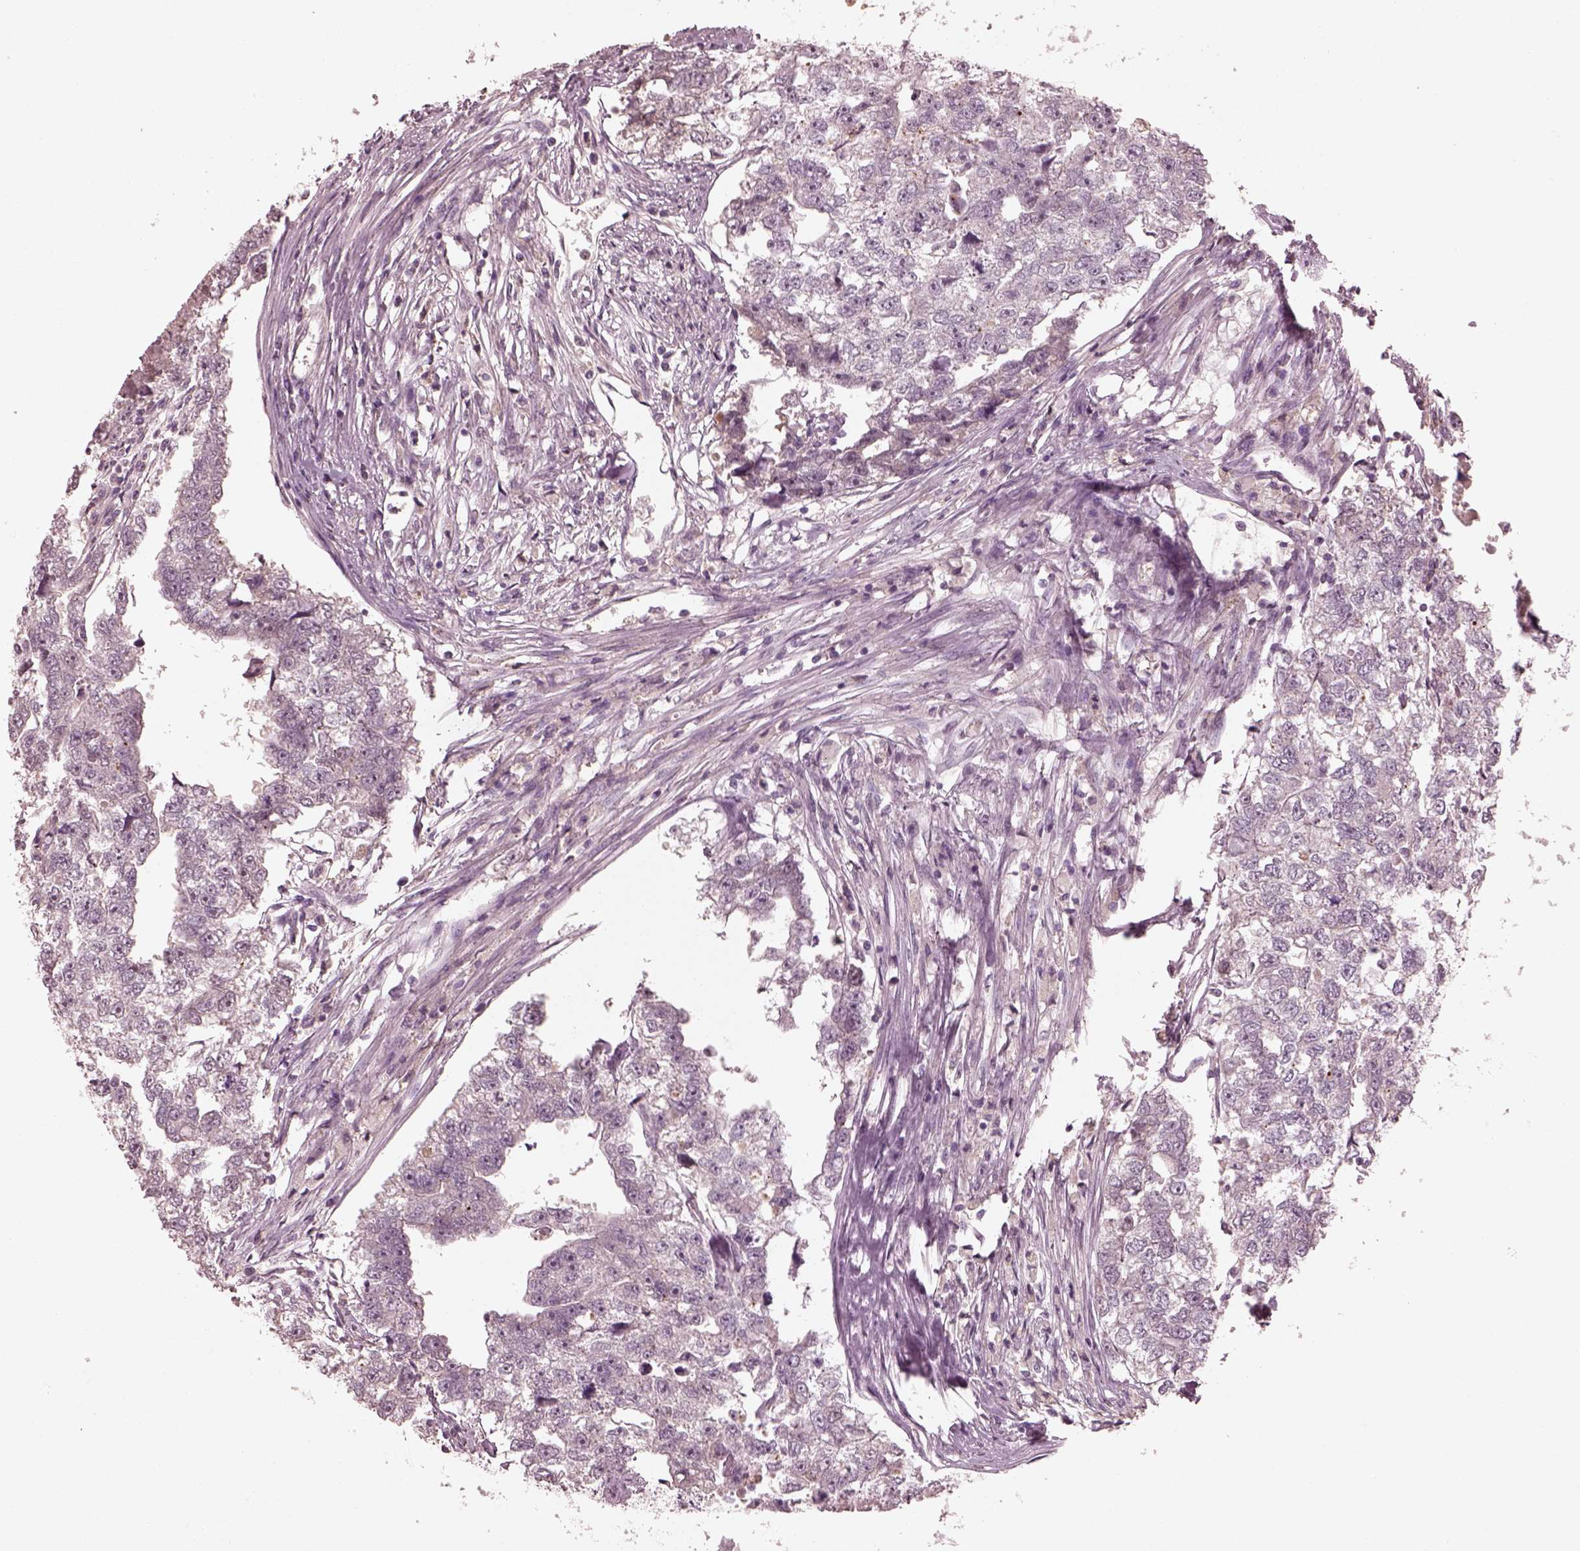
{"staining": {"intensity": "negative", "quantity": "none", "location": "none"}, "tissue": "testis cancer", "cell_type": "Tumor cells", "image_type": "cancer", "snomed": [{"axis": "morphology", "description": "Carcinoma, Embryonal, NOS"}, {"axis": "morphology", "description": "Teratoma, malignant, NOS"}, {"axis": "topography", "description": "Testis"}], "caption": "Histopathology image shows no protein staining in tumor cells of testis cancer tissue.", "gene": "VWA5B1", "patient": {"sex": "male", "age": 44}}